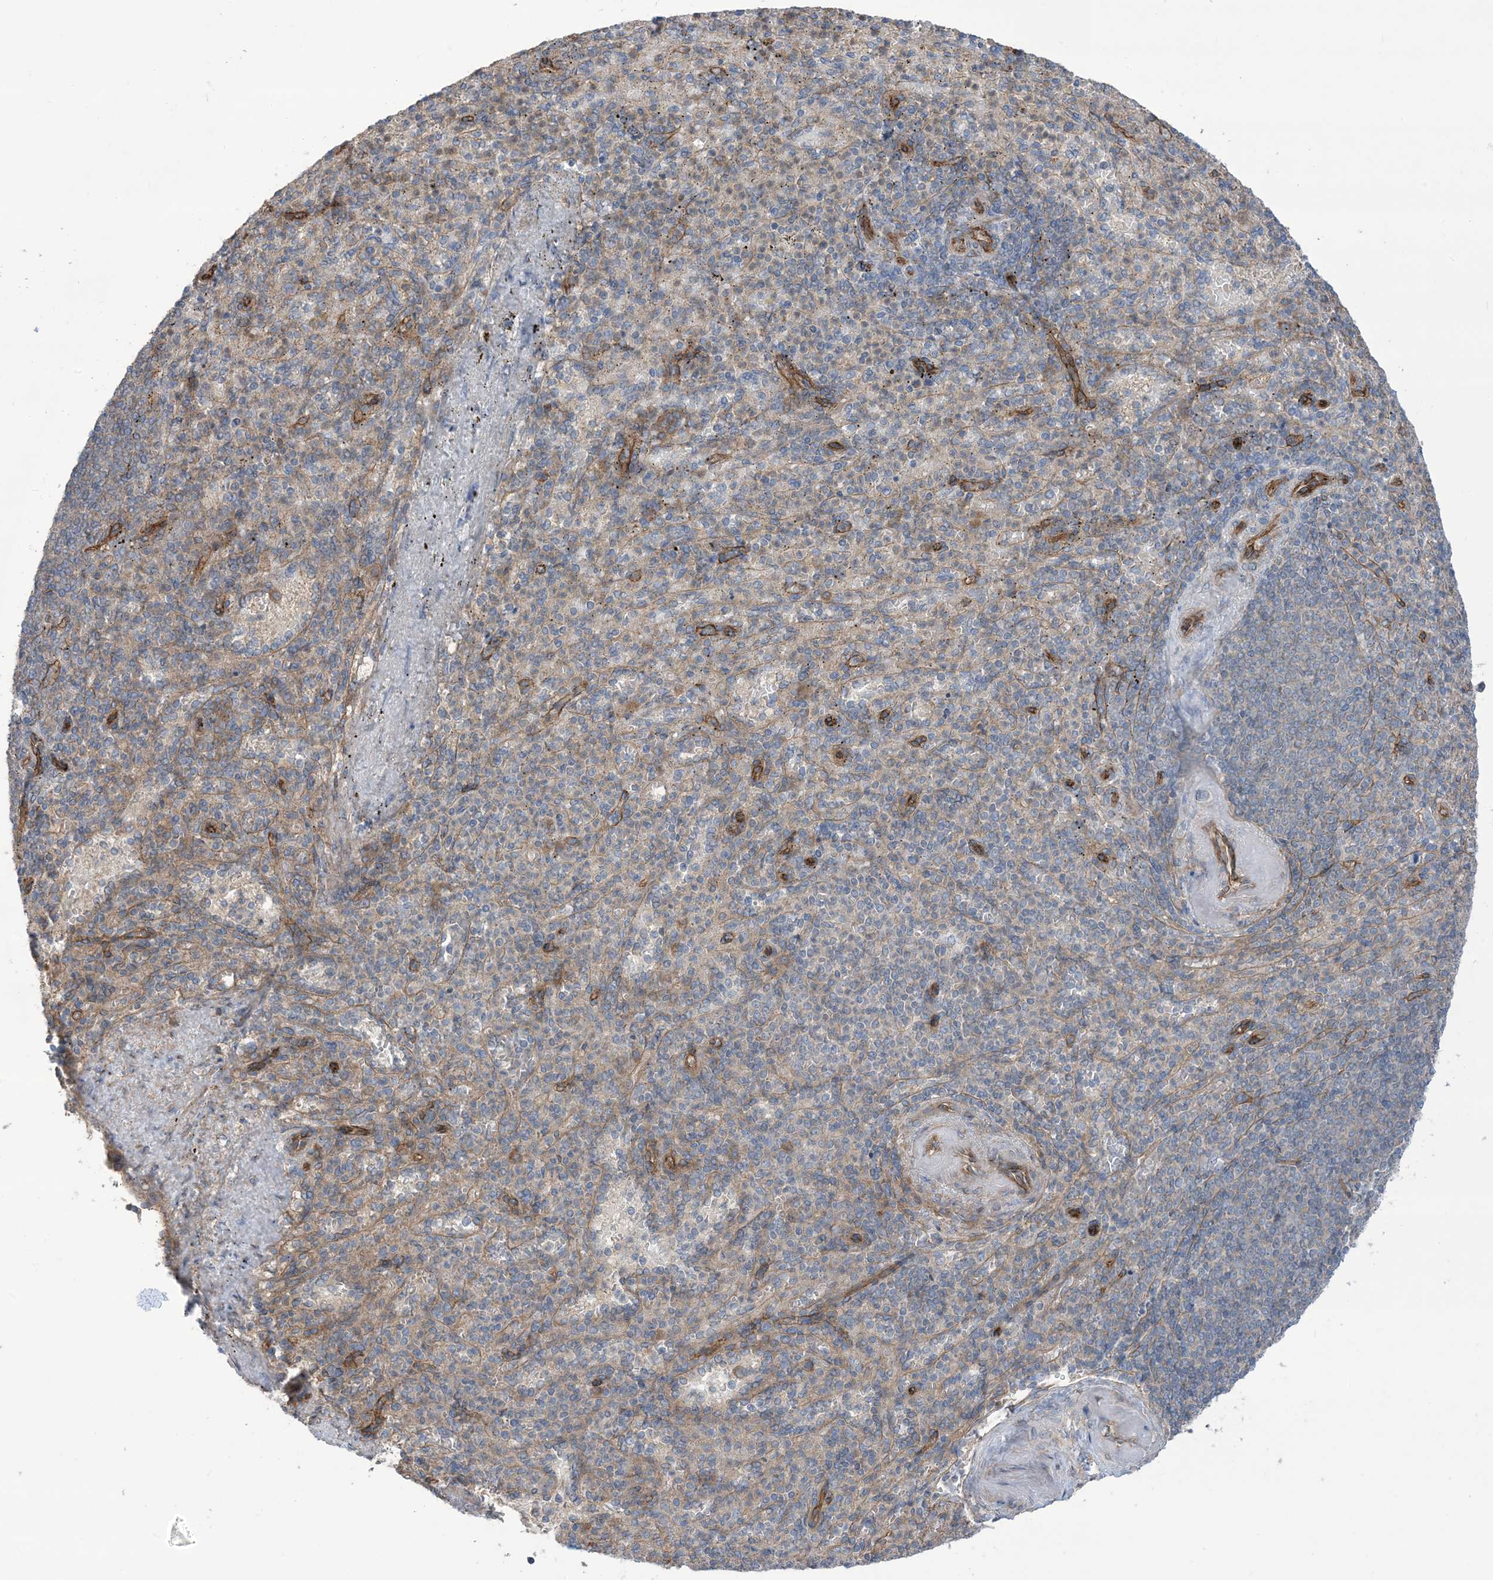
{"staining": {"intensity": "weak", "quantity": "<25%", "location": "cytoplasmic/membranous"}, "tissue": "spleen", "cell_type": "Cells in red pulp", "image_type": "normal", "snomed": [{"axis": "morphology", "description": "Normal tissue, NOS"}, {"axis": "topography", "description": "Spleen"}], "caption": "Immunohistochemistry (IHC) micrograph of unremarkable human spleen stained for a protein (brown), which demonstrates no staining in cells in red pulp. (DAB IHC, high magnification).", "gene": "CCNY", "patient": {"sex": "female", "age": 74}}